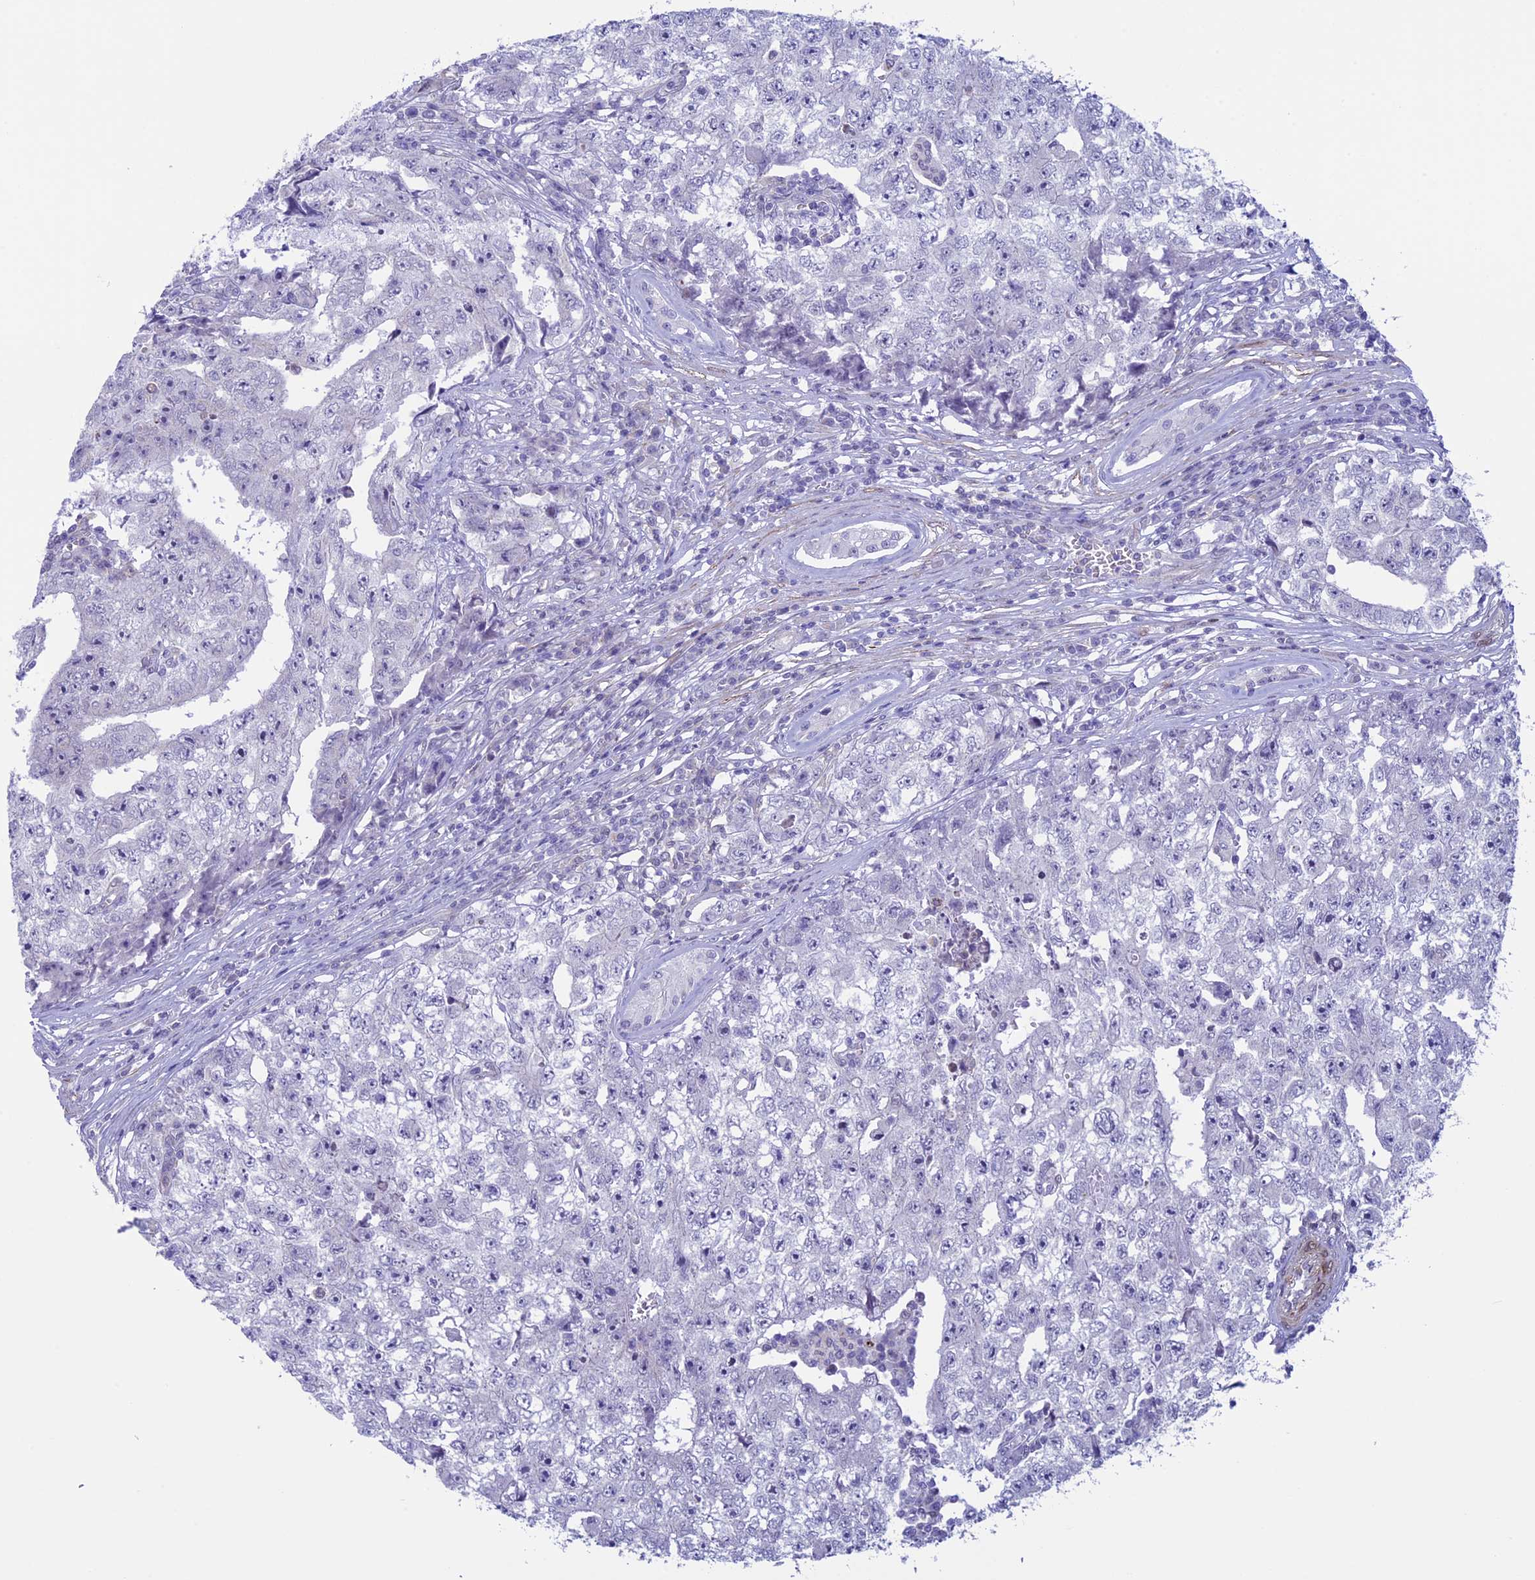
{"staining": {"intensity": "negative", "quantity": "none", "location": "none"}, "tissue": "testis cancer", "cell_type": "Tumor cells", "image_type": "cancer", "snomed": [{"axis": "morphology", "description": "Carcinoma, Embryonal, NOS"}, {"axis": "topography", "description": "Testis"}], "caption": "Photomicrograph shows no significant protein staining in tumor cells of testis cancer (embryonal carcinoma).", "gene": "IGSF6", "patient": {"sex": "male", "age": 17}}